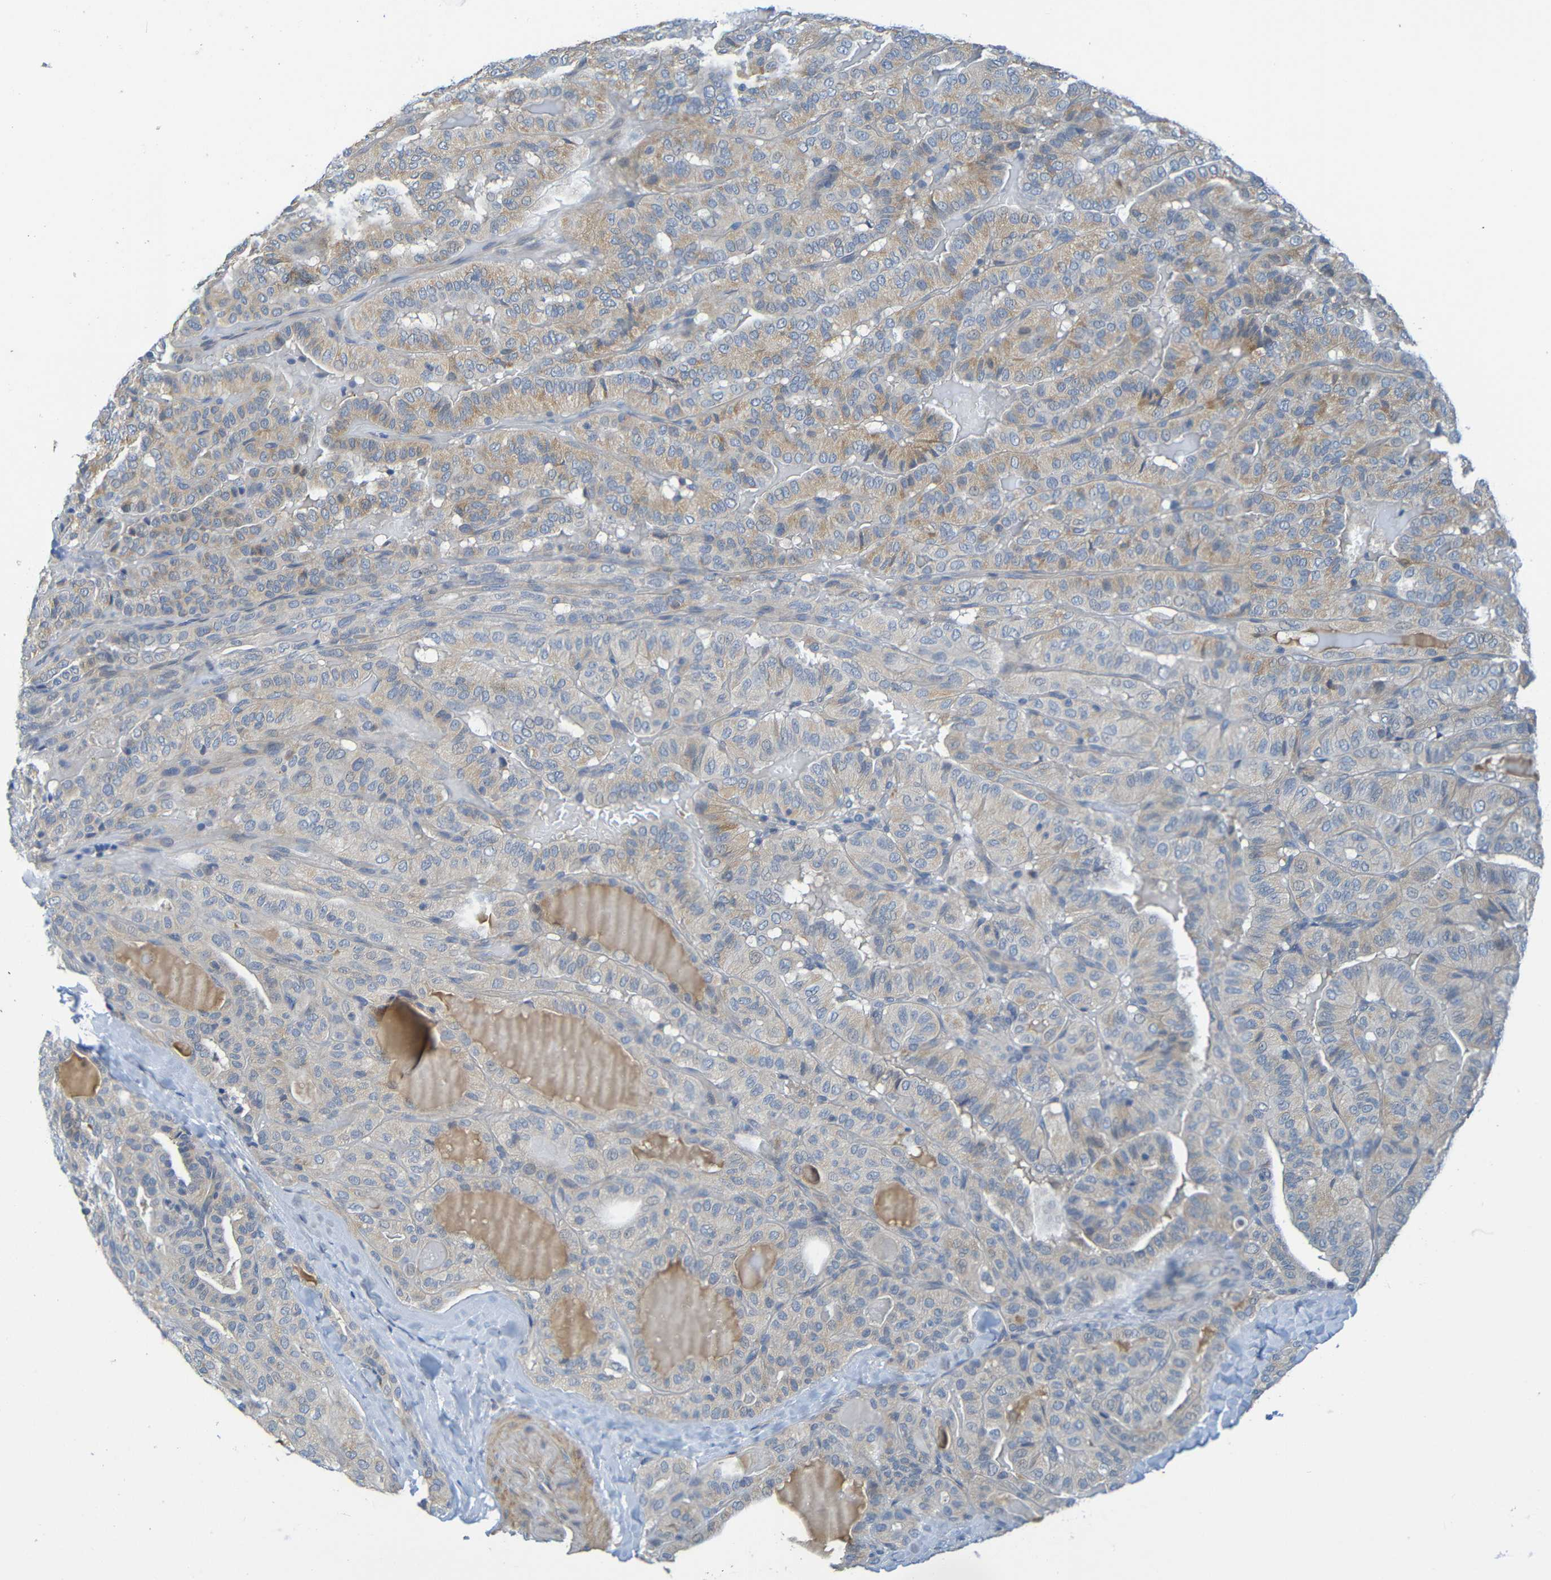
{"staining": {"intensity": "weak", "quantity": ">75%", "location": "cytoplasmic/membranous"}, "tissue": "thyroid cancer", "cell_type": "Tumor cells", "image_type": "cancer", "snomed": [{"axis": "morphology", "description": "Papillary adenocarcinoma, NOS"}, {"axis": "topography", "description": "Thyroid gland"}], "caption": "DAB (3,3'-diaminobenzidine) immunohistochemical staining of thyroid papillary adenocarcinoma displays weak cytoplasmic/membranous protein positivity in about >75% of tumor cells.", "gene": "CYP4F2", "patient": {"sex": "male", "age": 77}}